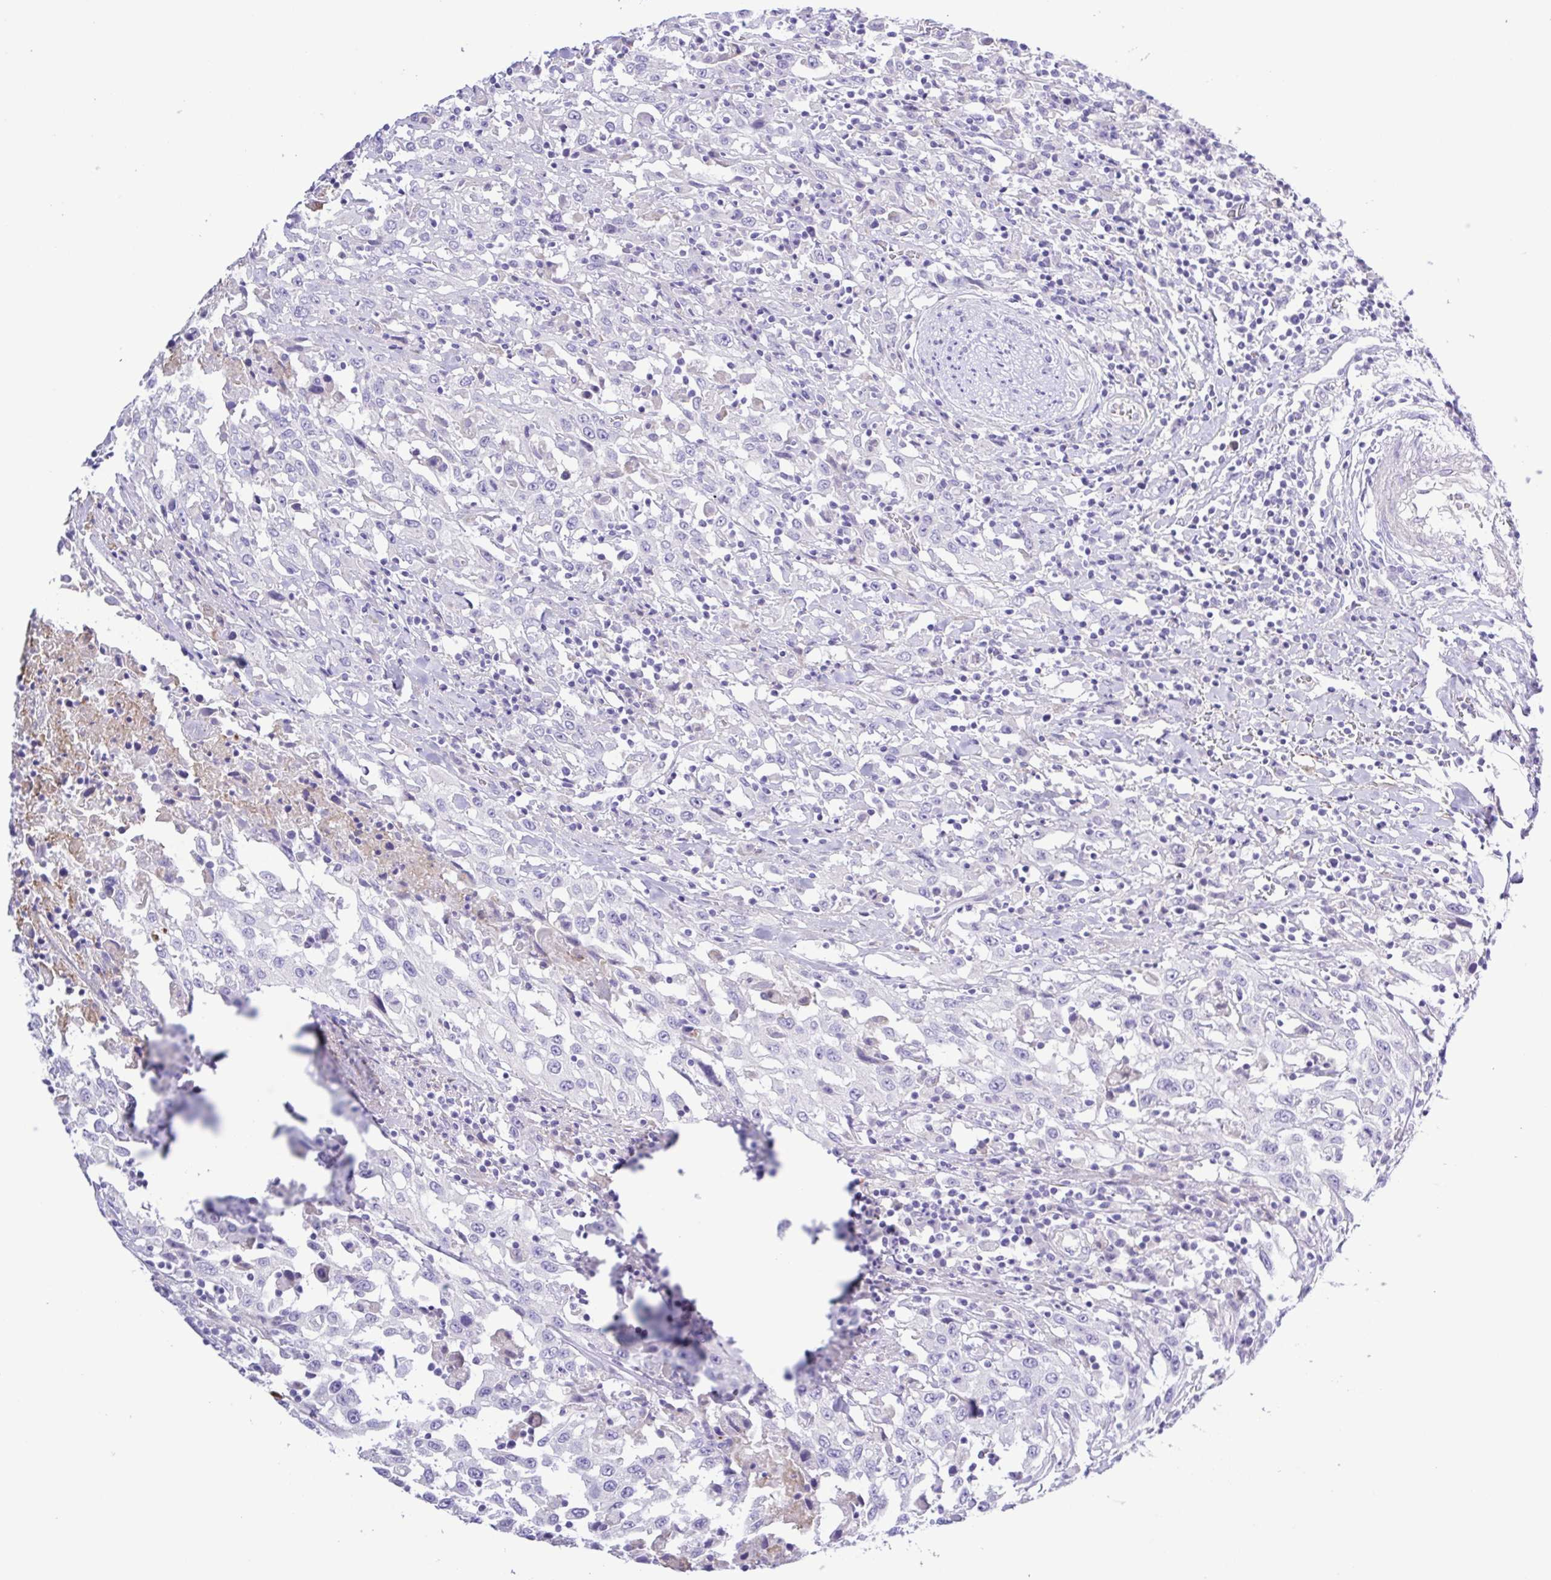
{"staining": {"intensity": "negative", "quantity": "none", "location": "none"}, "tissue": "urothelial cancer", "cell_type": "Tumor cells", "image_type": "cancer", "snomed": [{"axis": "morphology", "description": "Urothelial carcinoma, High grade"}, {"axis": "topography", "description": "Urinary bladder"}], "caption": "The histopathology image shows no staining of tumor cells in urothelial cancer.", "gene": "GABBR2", "patient": {"sex": "male", "age": 61}}